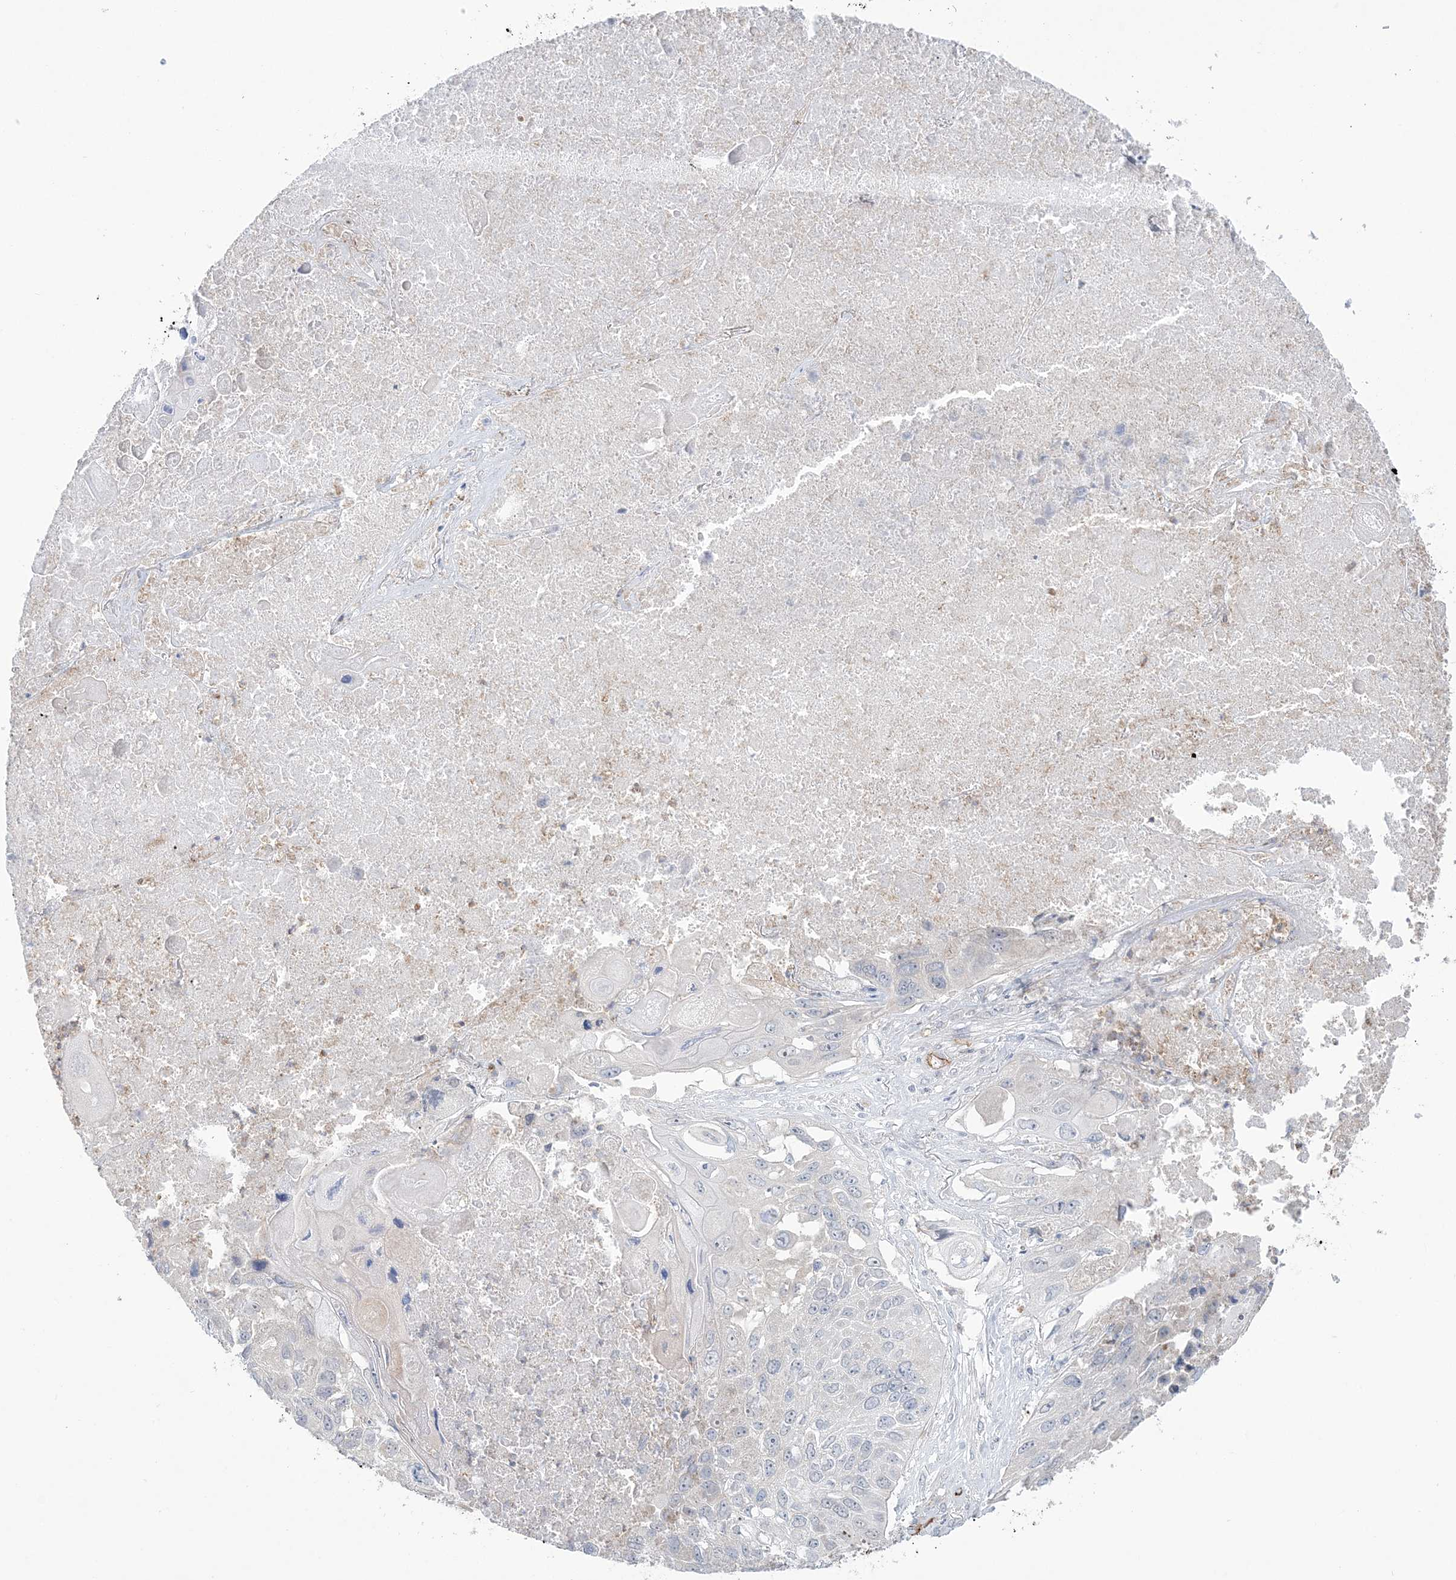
{"staining": {"intensity": "negative", "quantity": "none", "location": "none"}, "tissue": "lung cancer", "cell_type": "Tumor cells", "image_type": "cancer", "snomed": [{"axis": "morphology", "description": "Squamous cell carcinoma, NOS"}, {"axis": "topography", "description": "Lung"}], "caption": "Immunohistochemical staining of lung squamous cell carcinoma demonstrates no significant staining in tumor cells.", "gene": "FARSB", "patient": {"sex": "male", "age": 61}}